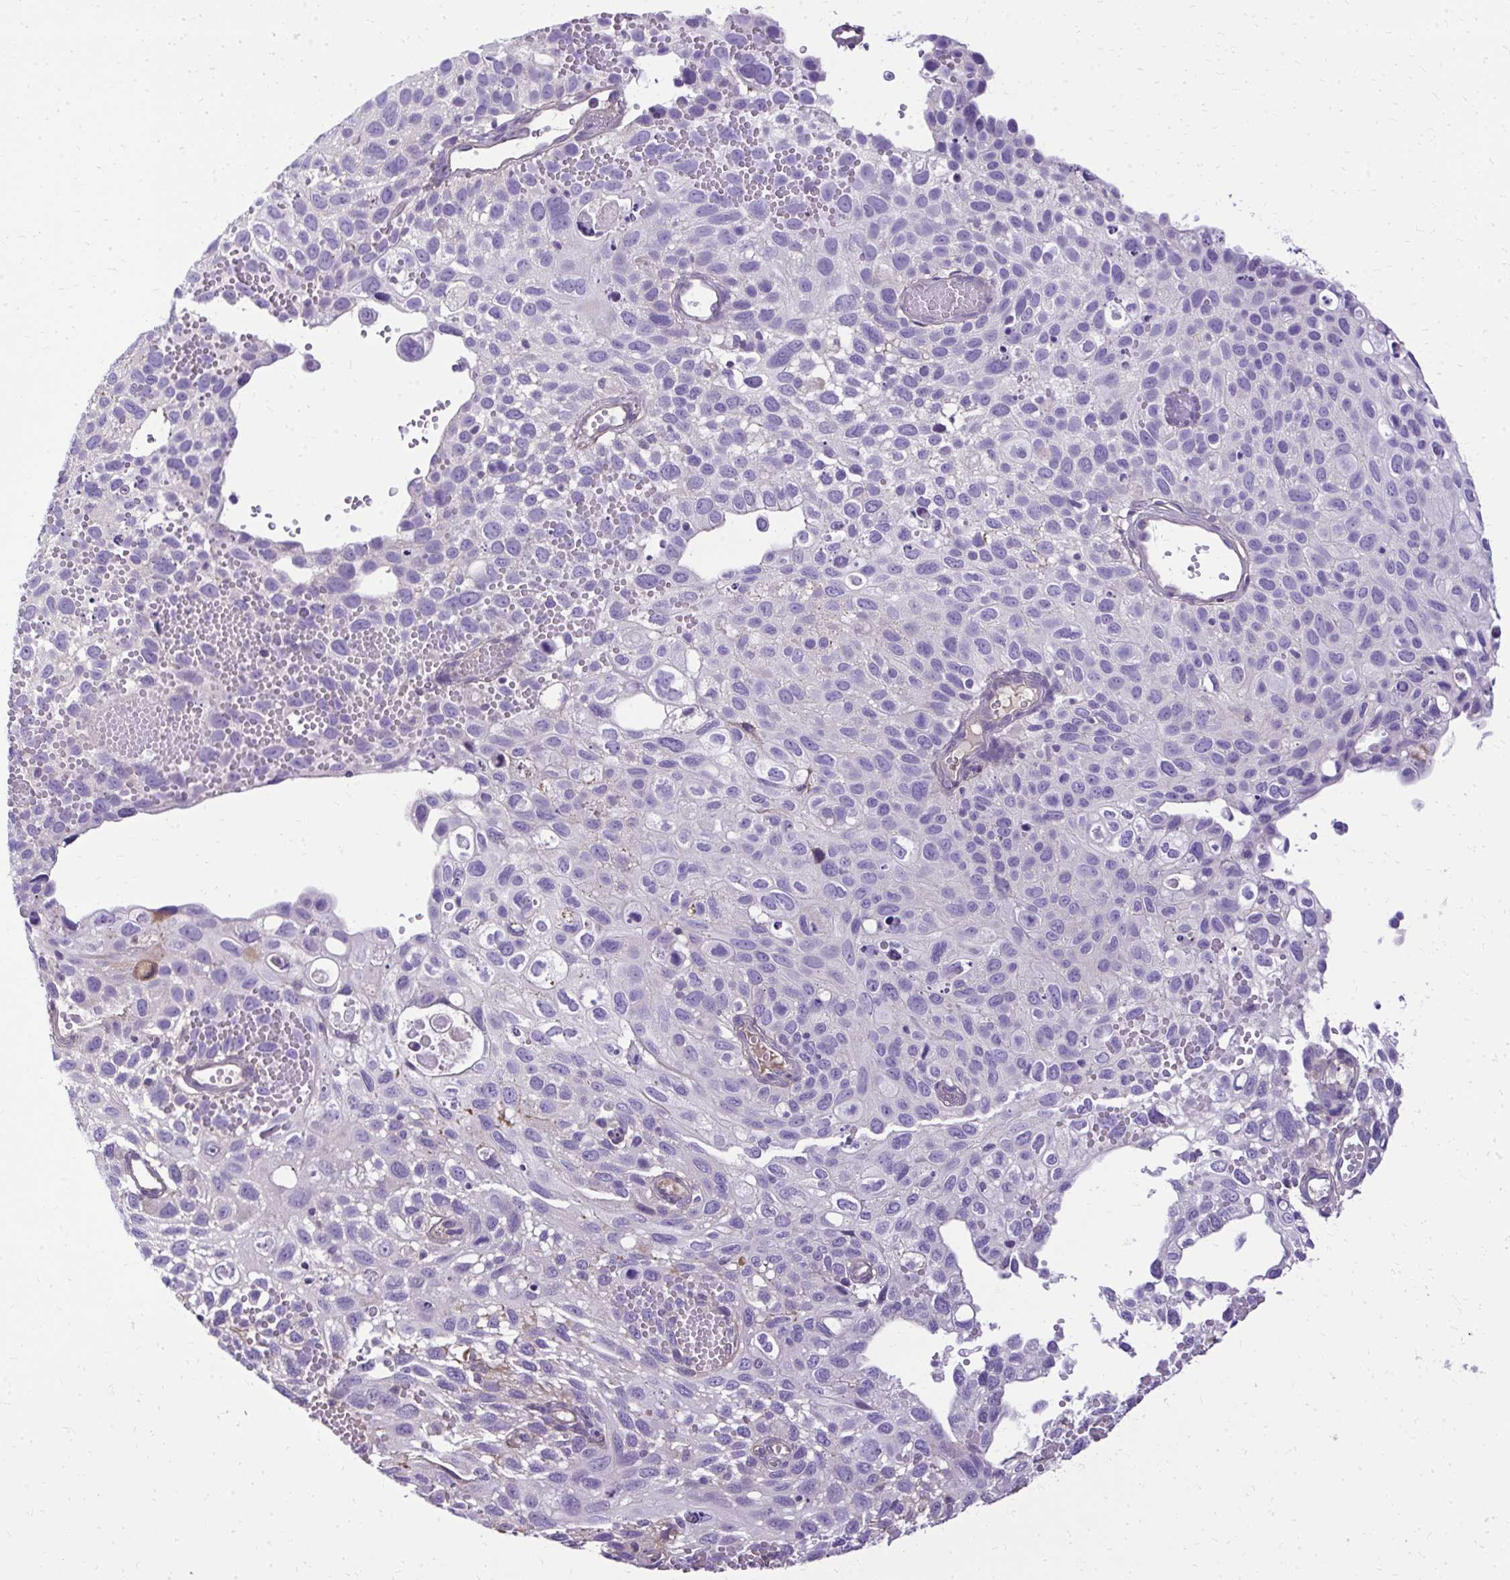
{"staining": {"intensity": "negative", "quantity": "none", "location": "none"}, "tissue": "cervical cancer", "cell_type": "Tumor cells", "image_type": "cancer", "snomed": [{"axis": "morphology", "description": "Squamous cell carcinoma, NOS"}, {"axis": "topography", "description": "Cervix"}], "caption": "Tumor cells are negative for brown protein staining in cervical cancer.", "gene": "RUNDC3B", "patient": {"sex": "female", "age": 70}}